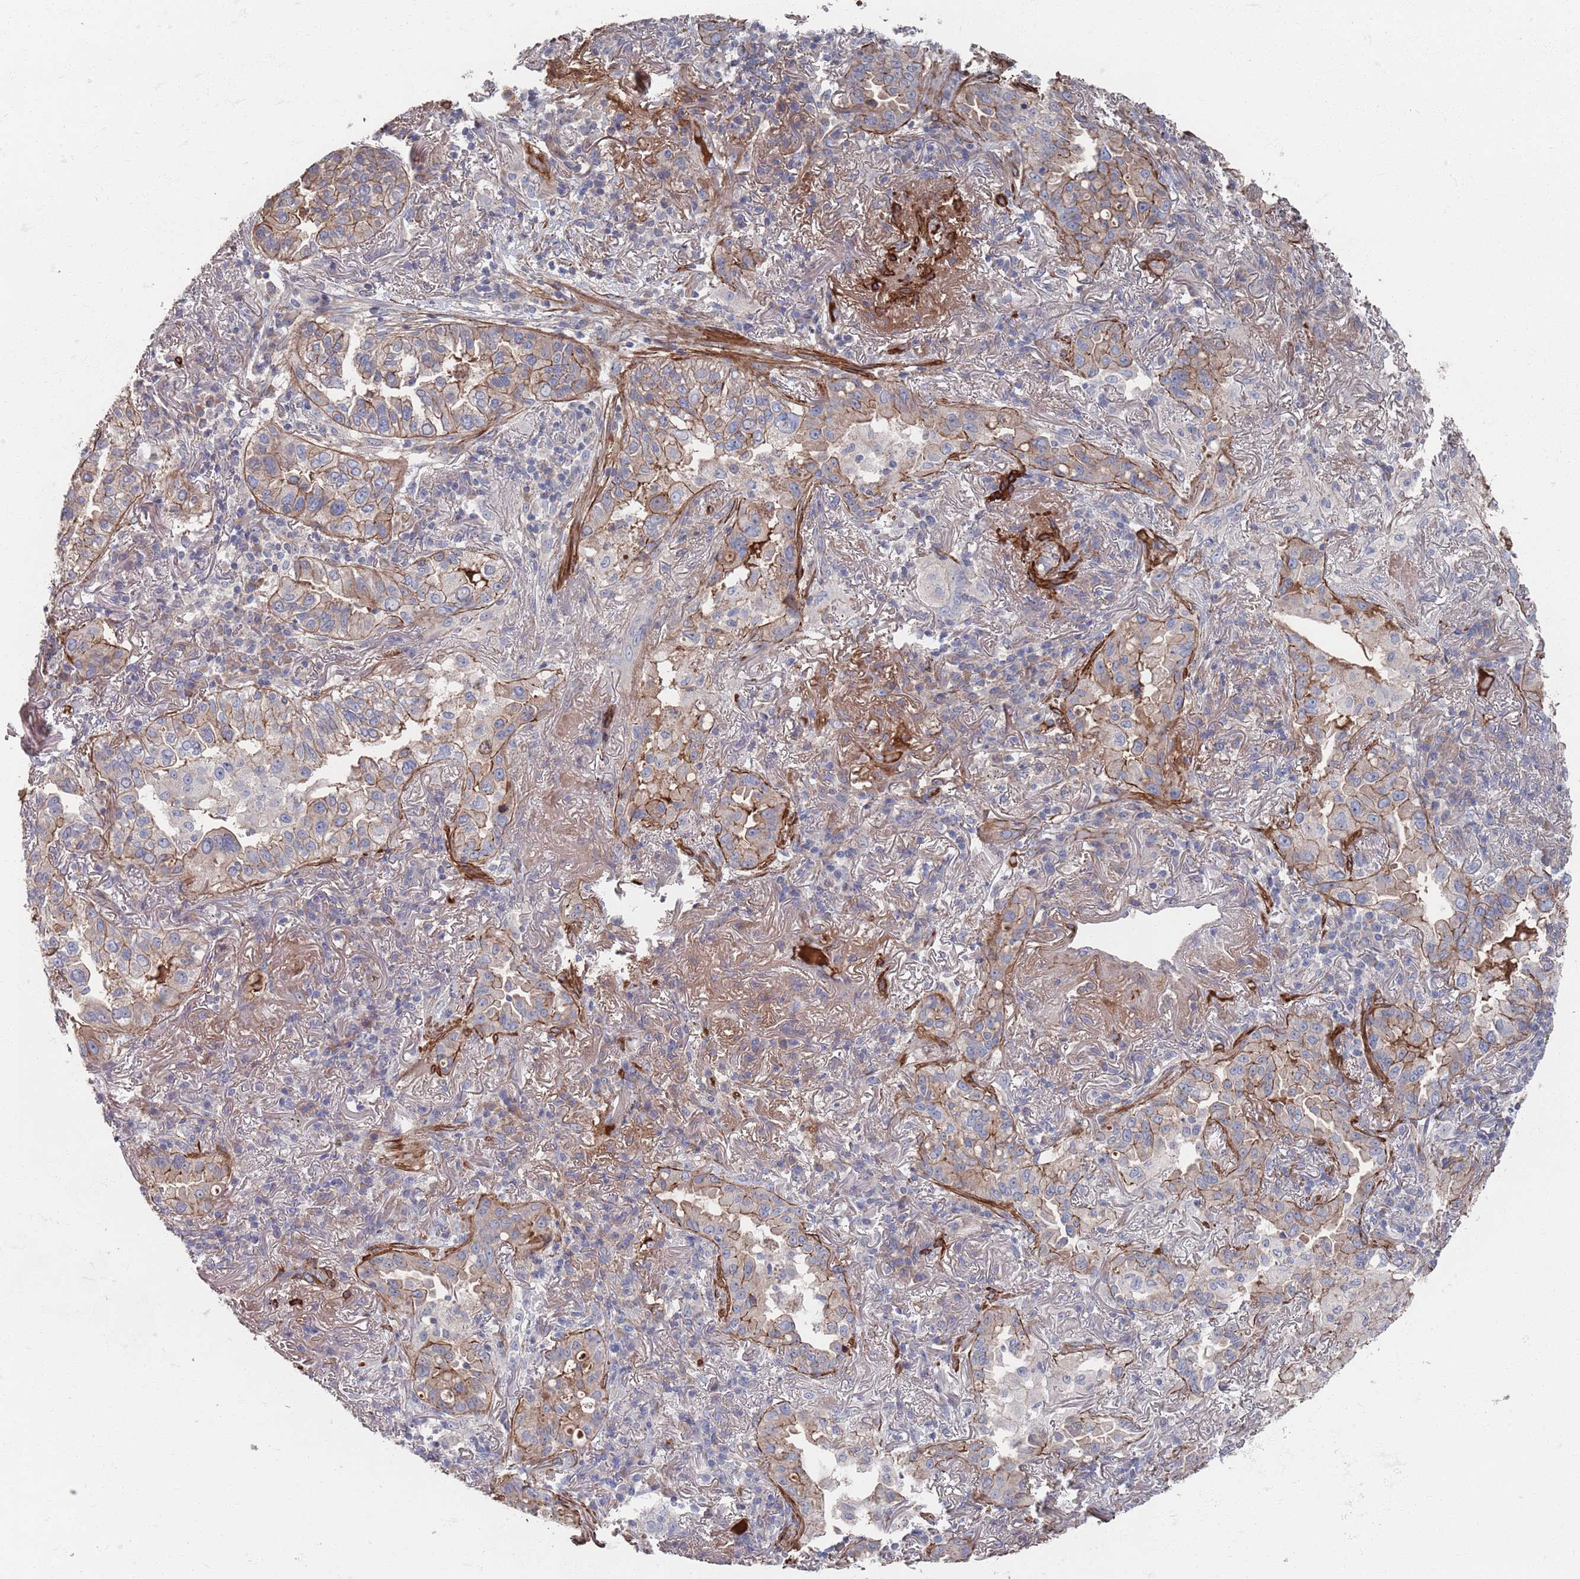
{"staining": {"intensity": "moderate", "quantity": "25%-75%", "location": "cytoplasmic/membranous"}, "tissue": "lung cancer", "cell_type": "Tumor cells", "image_type": "cancer", "snomed": [{"axis": "morphology", "description": "Adenocarcinoma, NOS"}, {"axis": "topography", "description": "Lung"}], "caption": "Immunohistochemical staining of lung cancer displays medium levels of moderate cytoplasmic/membranous protein staining in about 25%-75% of tumor cells.", "gene": "PLEKHA4", "patient": {"sex": "female", "age": 69}}